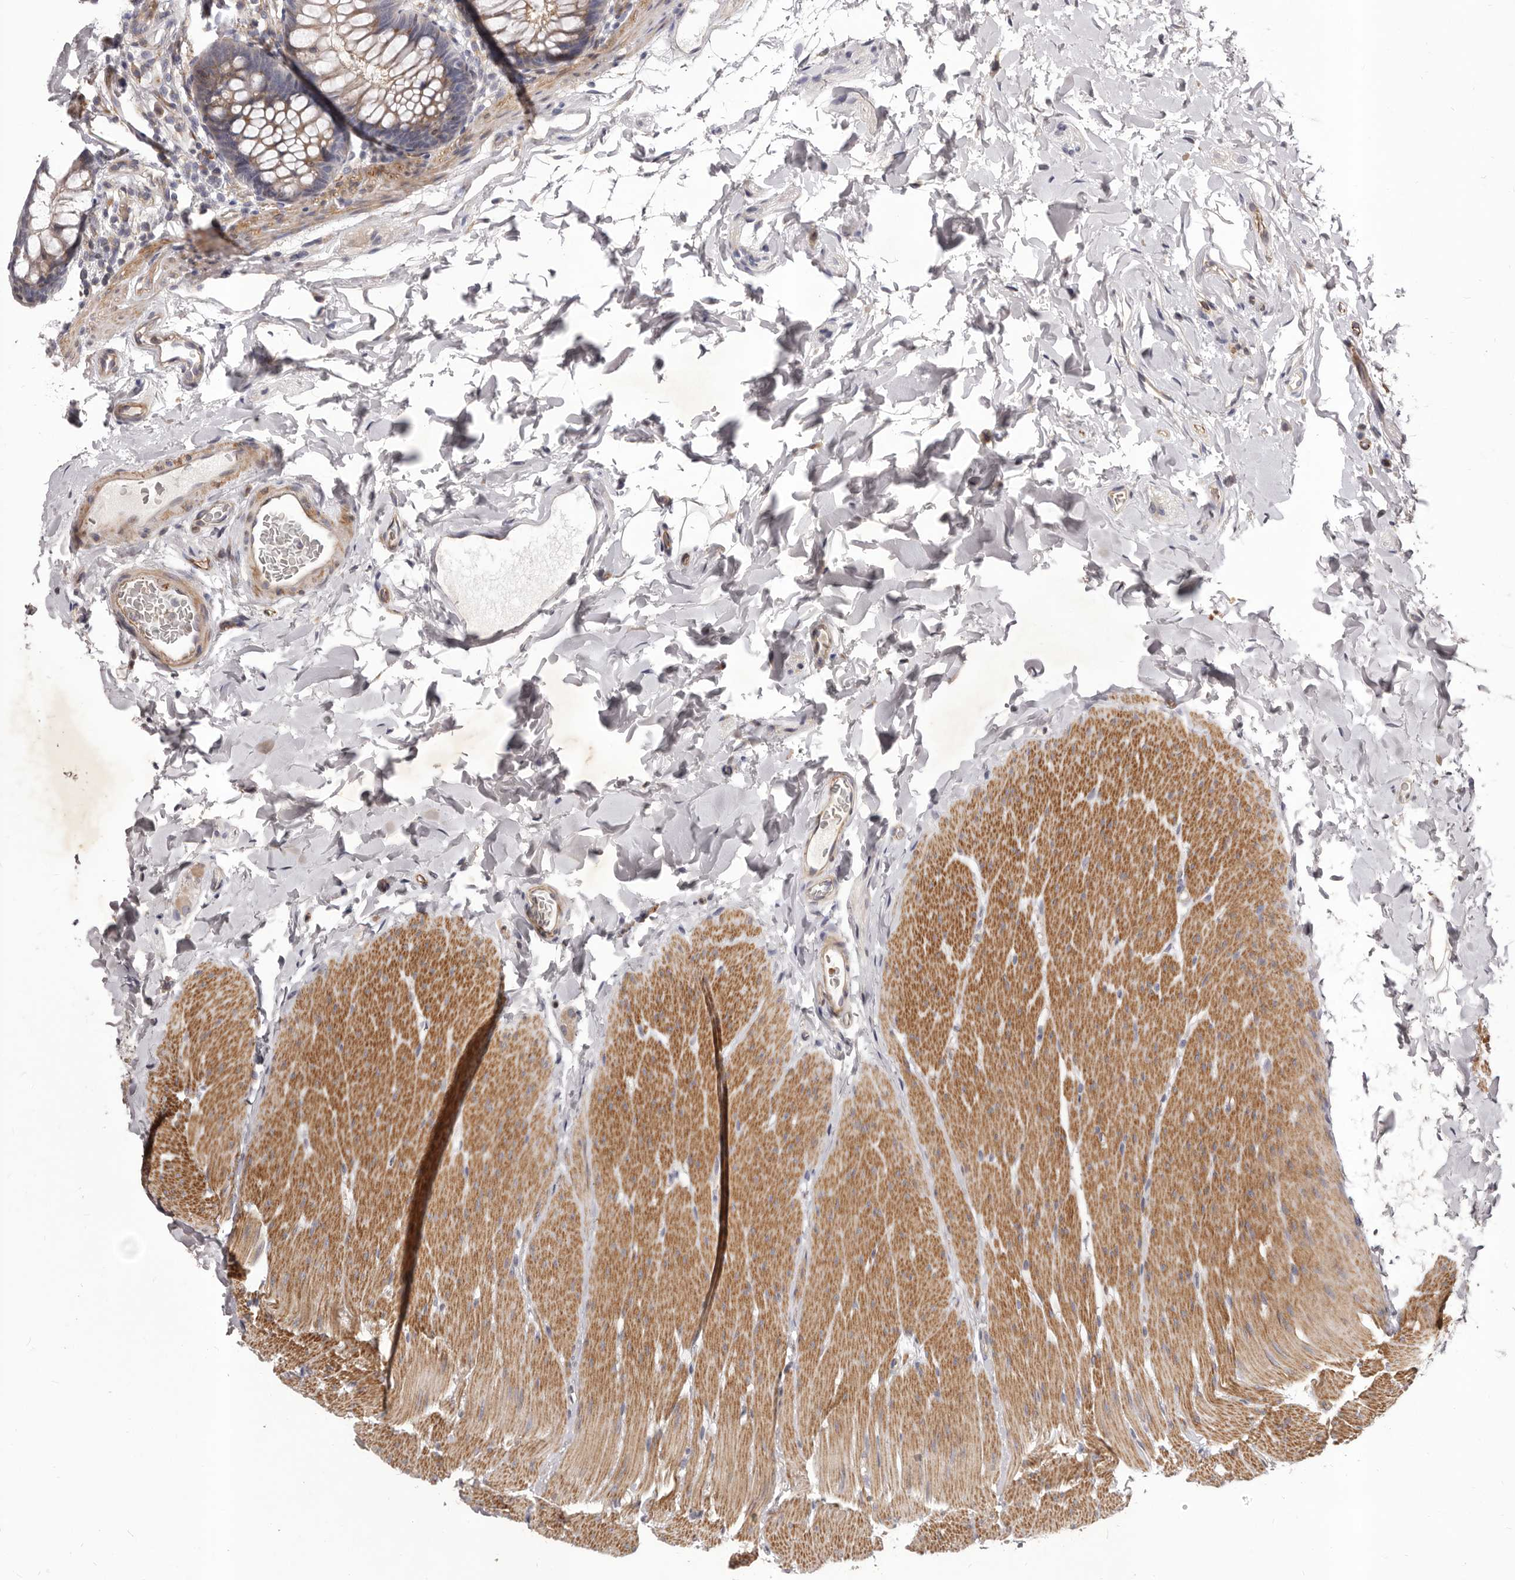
{"staining": {"intensity": "weak", "quantity": ">75%", "location": "cytoplasmic/membranous"}, "tissue": "colon", "cell_type": "Endothelial cells", "image_type": "normal", "snomed": [{"axis": "morphology", "description": "Normal tissue, NOS"}, {"axis": "topography", "description": "Colon"}], "caption": "Immunohistochemical staining of benign human colon exhibits low levels of weak cytoplasmic/membranous expression in approximately >75% of endothelial cells. (DAB IHC, brown staining for protein, blue staining for nuclei).", "gene": "ALPK1", "patient": {"sex": "female", "age": 62}}